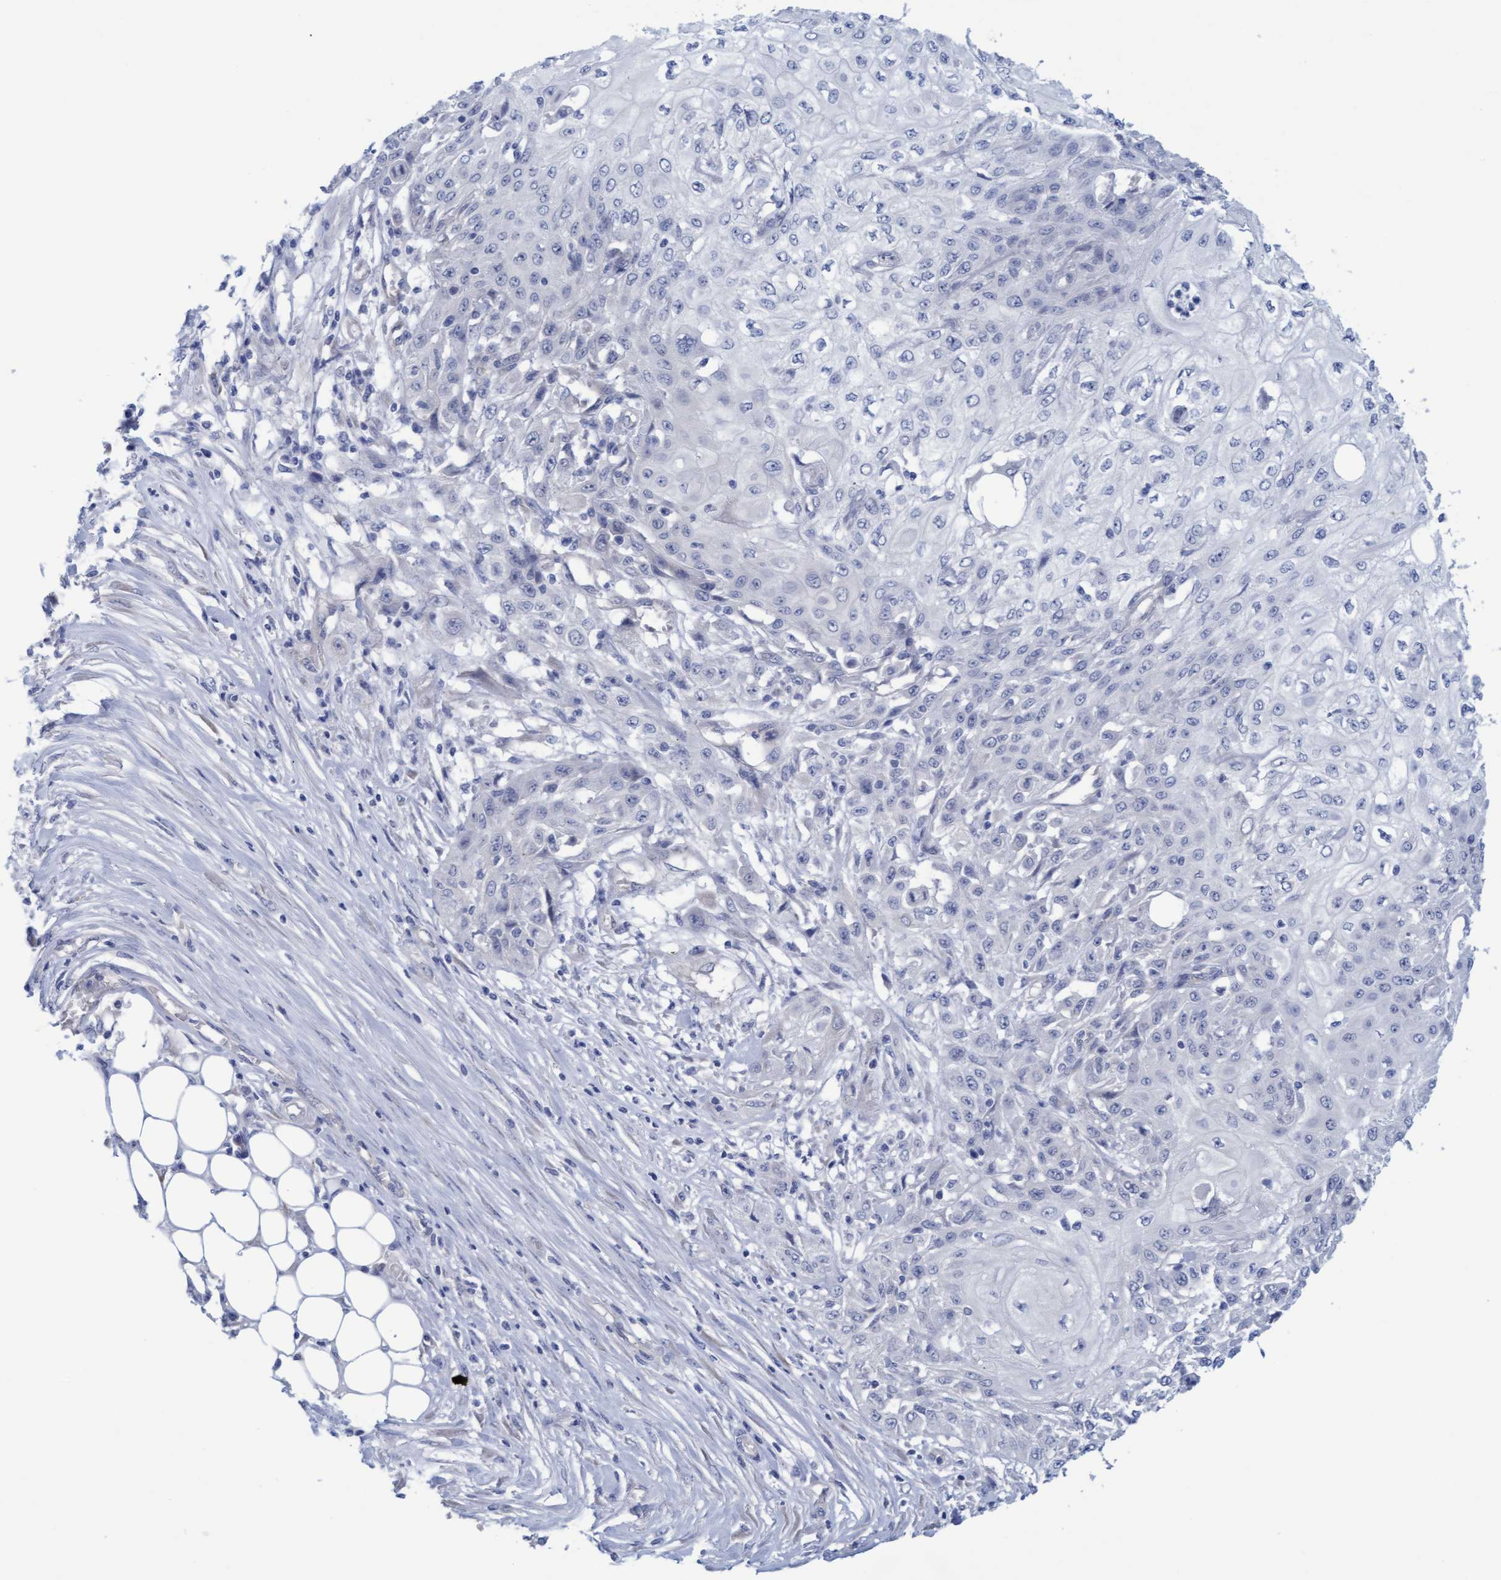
{"staining": {"intensity": "negative", "quantity": "none", "location": "none"}, "tissue": "skin cancer", "cell_type": "Tumor cells", "image_type": "cancer", "snomed": [{"axis": "morphology", "description": "Squamous cell carcinoma, NOS"}, {"axis": "morphology", "description": "Squamous cell carcinoma, metastatic, NOS"}, {"axis": "topography", "description": "Skin"}, {"axis": "topography", "description": "Lymph node"}], "caption": "Micrograph shows no significant protein positivity in tumor cells of metastatic squamous cell carcinoma (skin). (DAB immunohistochemistry, high magnification).", "gene": "STXBP1", "patient": {"sex": "male", "age": 75}}